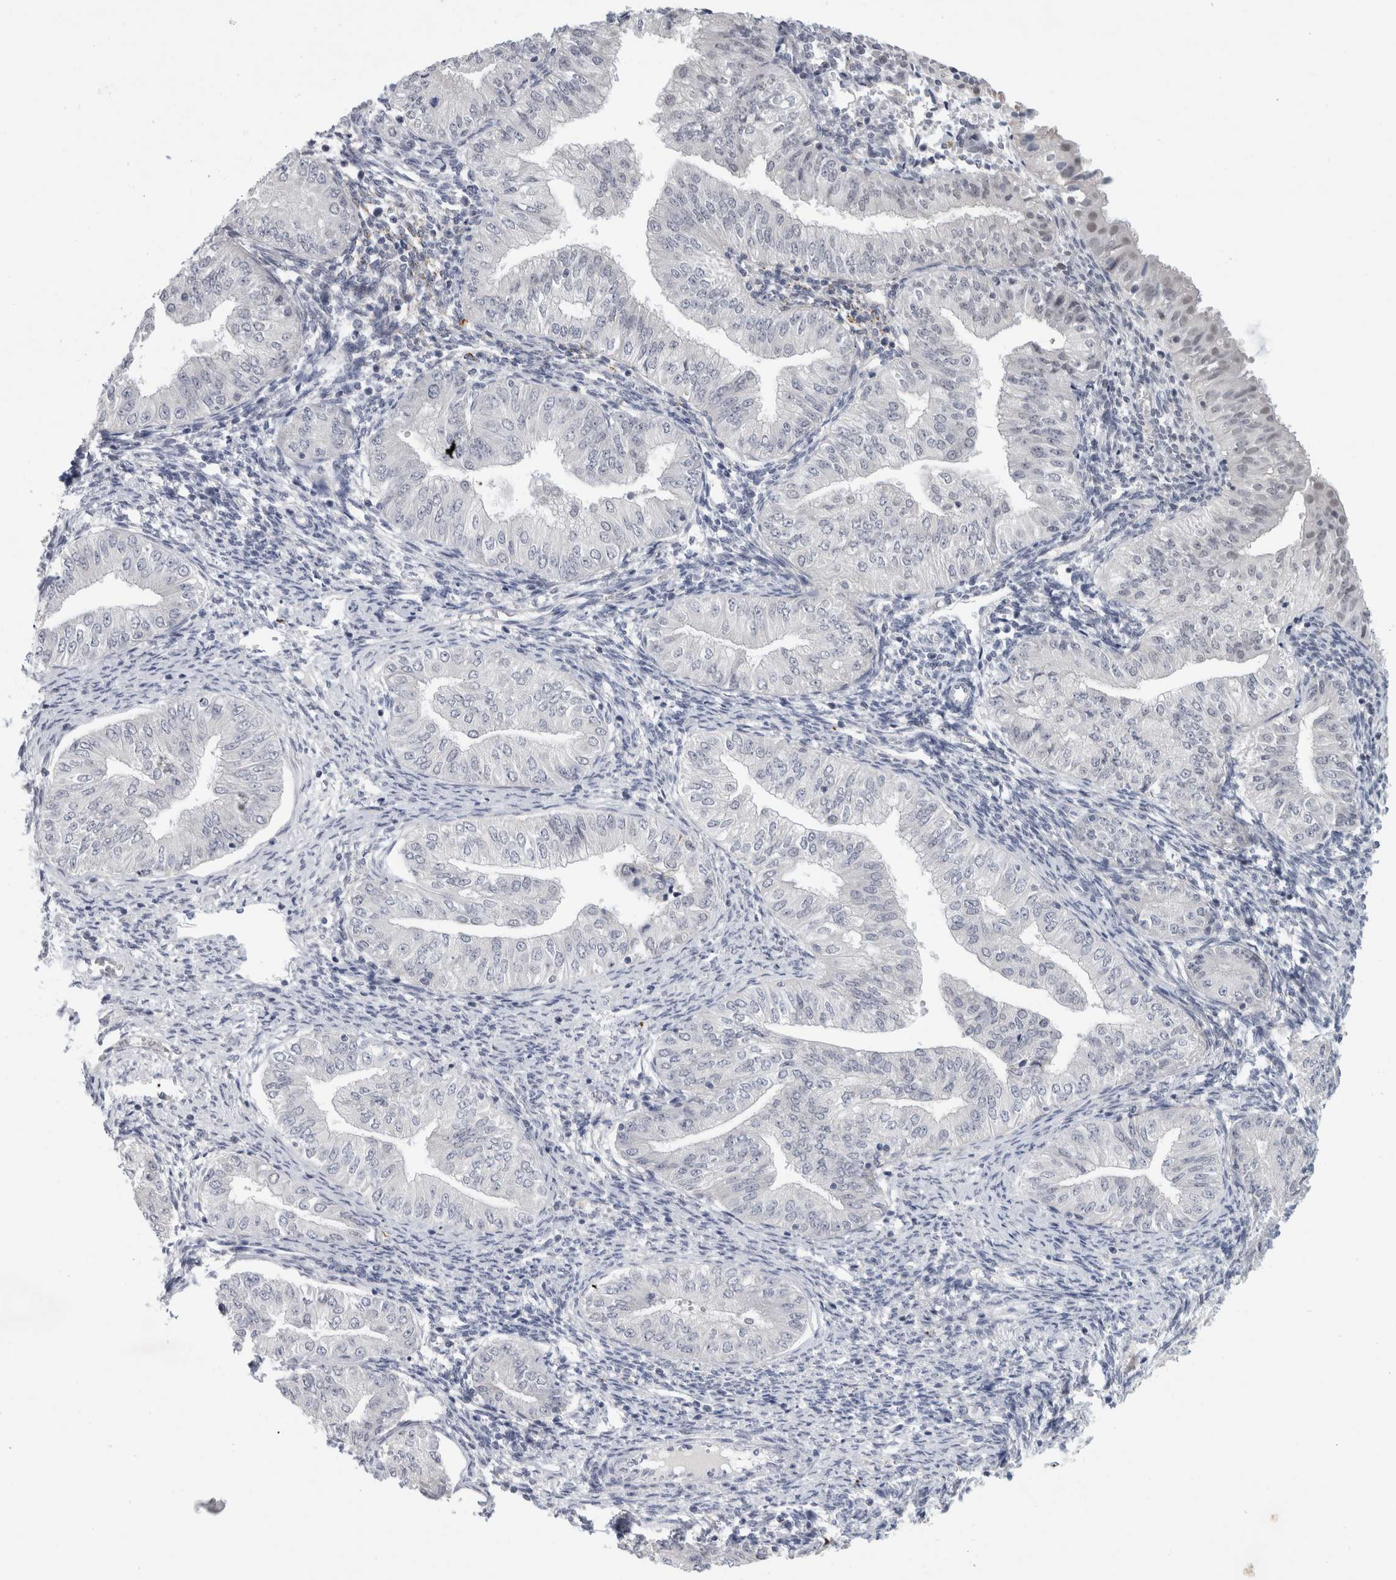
{"staining": {"intensity": "negative", "quantity": "none", "location": "none"}, "tissue": "endometrial cancer", "cell_type": "Tumor cells", "image_type": "cancer", "snomed": [{"axis": "morphology", "description": "Normal tissue, NOS"}, {"axis": "morphology", "description": "Adenocarcinoma, NOS"}, {"axis": "topography", "description": "Endometrium"}], "caption": "Immunohistochemistry photomicrograph of neoplastic tissue: human endometrial adenocarcinoma stained with DAB exhibits no significant protein positivity in tumor cells. (DAB (3,3'-diaminobenzidine) IHC, high magnification).", "gene": "NIPA1", "patient": {"sex": "female", "age": 53}}